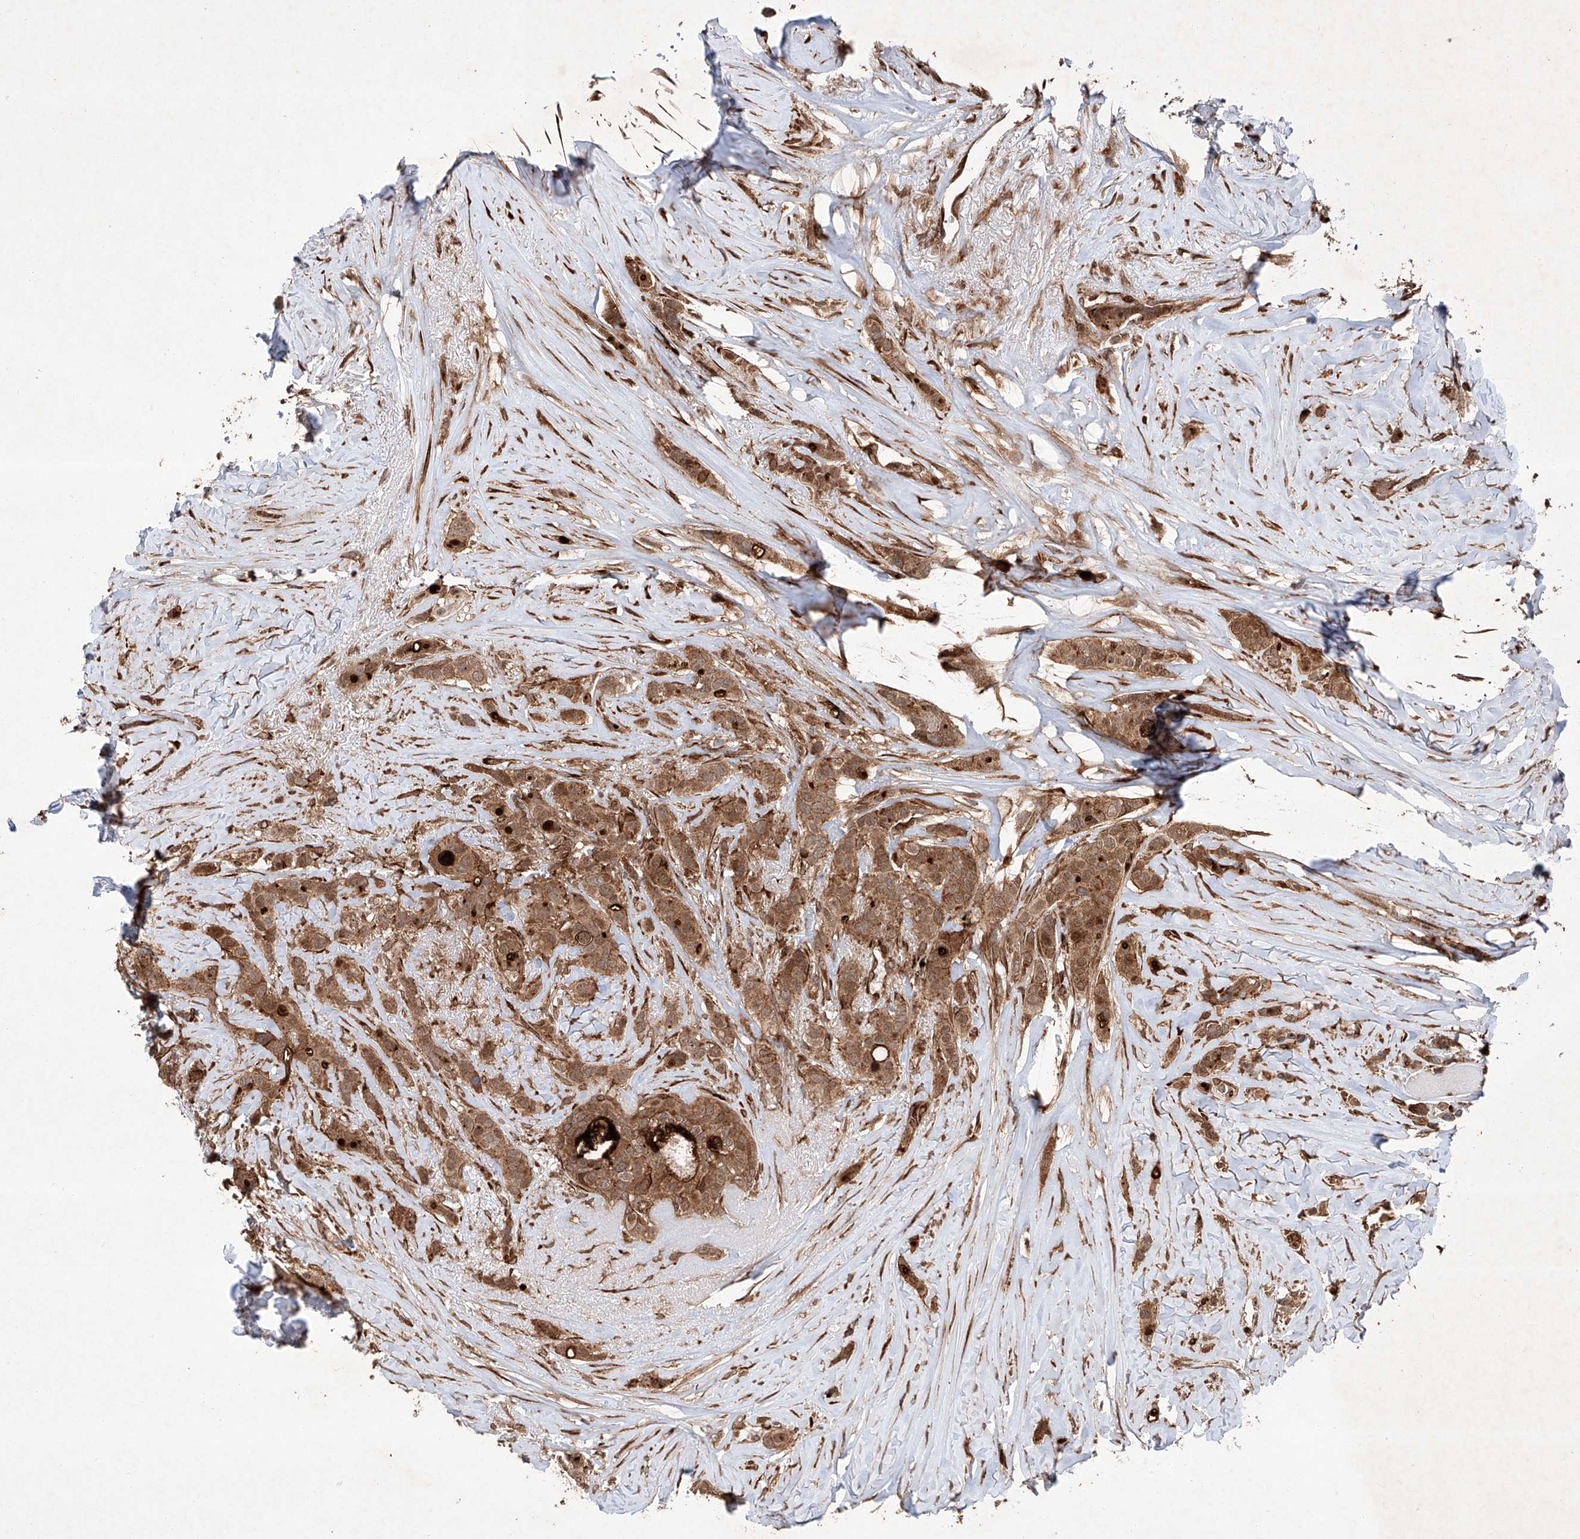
{"staining": {"intensity": "moderate", "quantity": ">75%", "location": "cytoplasmic/membranous"}, "tissue": "breast cancer", "cell_type": "Tumor cells", "image_type": "cancer", "snomed": [{"axis": "morphology", "description": "Lobular carcinoma"}, {"axis": "topography", "description": "Breast"}], "caption": "Protein staining demonstrates moderate cytoplasmic/membranous staining in approximately >75% of tumor cells in breast cancer (lobular carcinoma).", "gene": "ZFP28", "patient": {"sex": "female", "age": 51}}